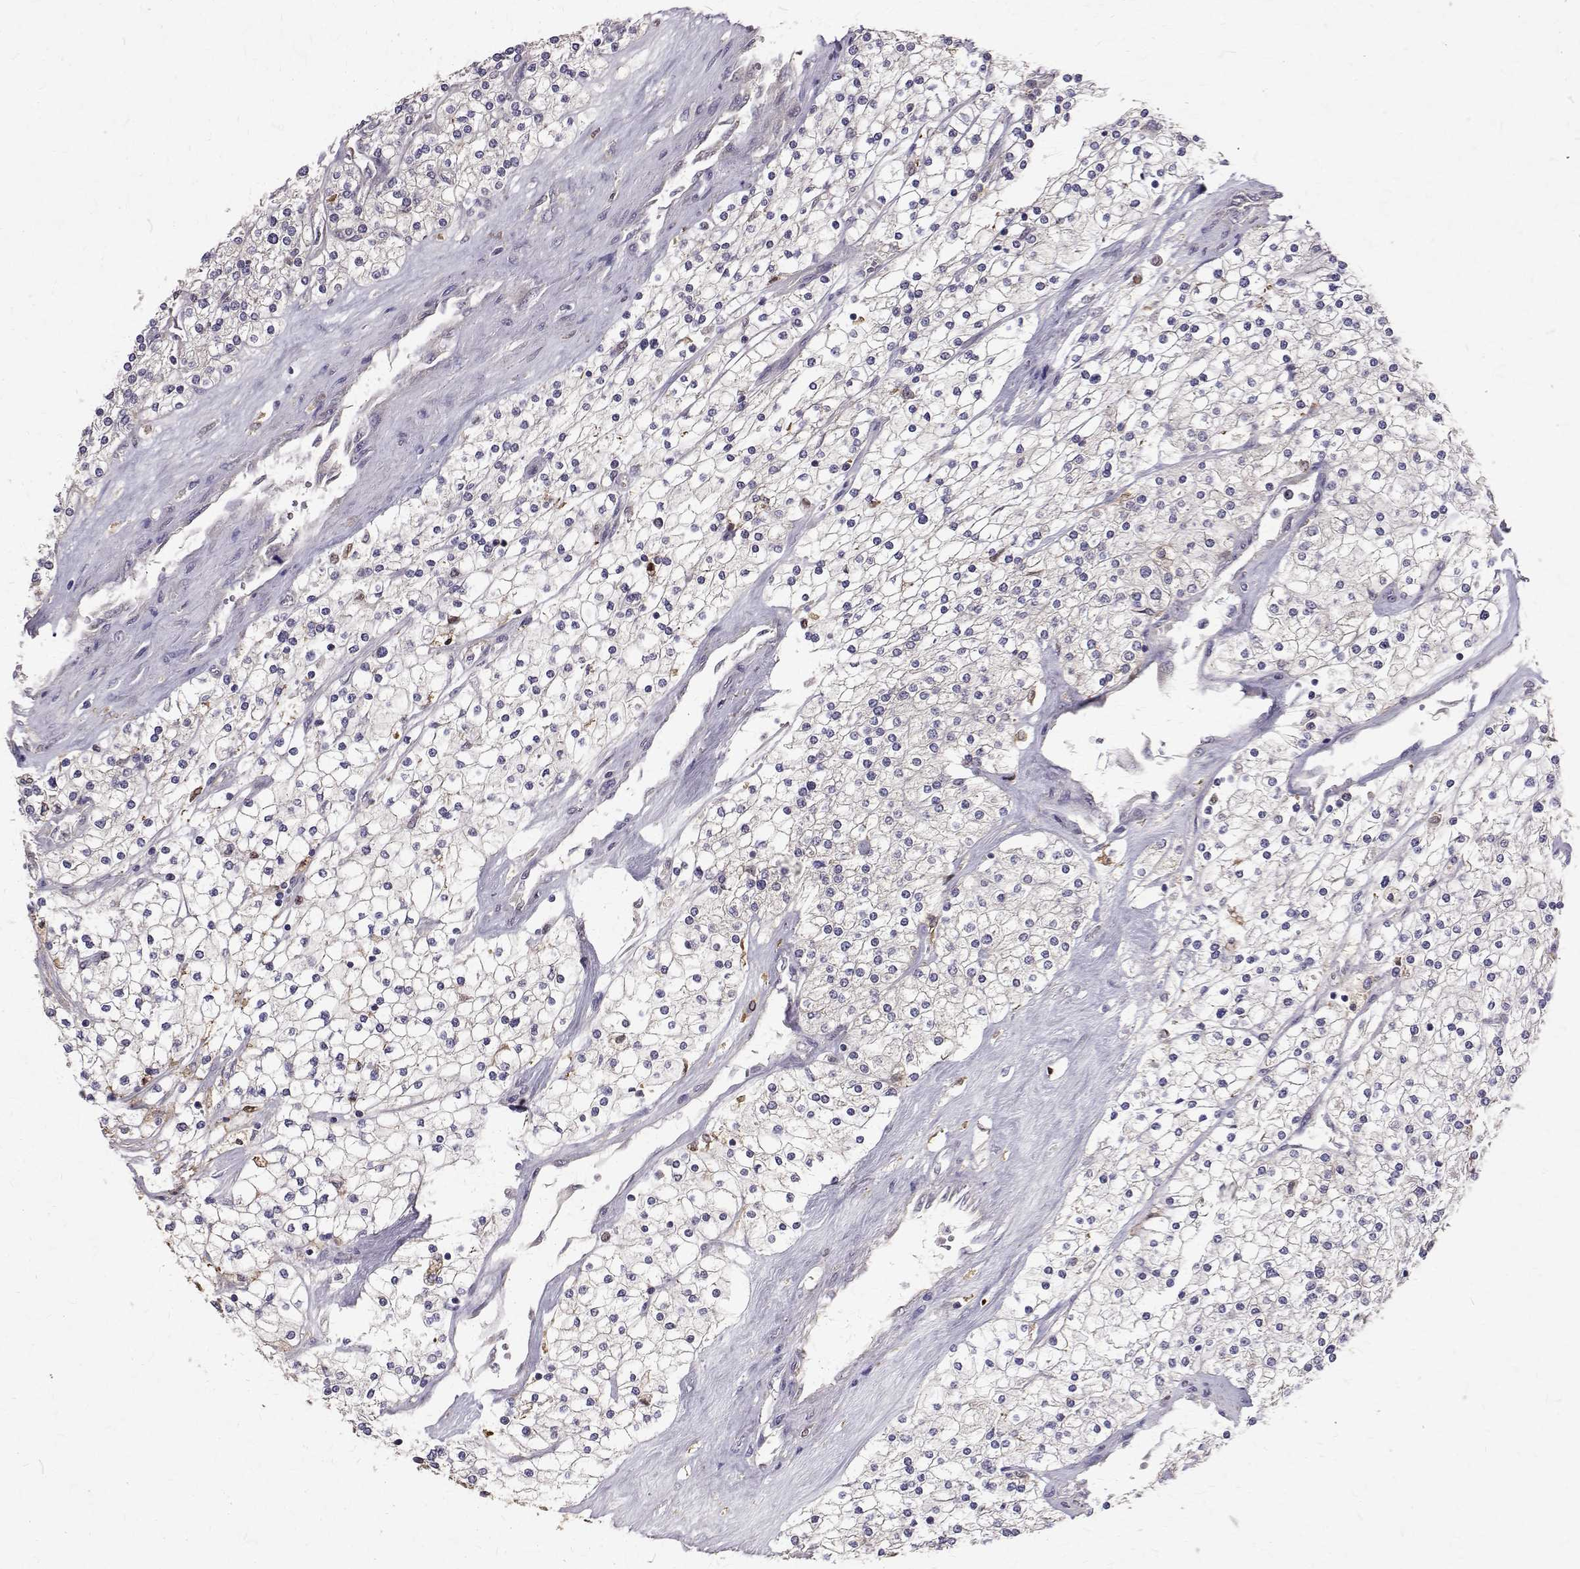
{"staining": {"intensity": "negative", "quantity": "none", "location": "none"}, "tissue": "renal cancer", "cell_type": "Tumor cells", "image_type": "cancer", "snomed": [{"axis": "morphology", "description": "Adenocarcinoma, NOS"}, {"axis": "topography", "description": "Kidney"}], "caption": "Immunohistochemistry of renal cancer displays no staining in tumor cells.", "gene": "FARSB", "patient": {"sex": "male", "age": 80}}